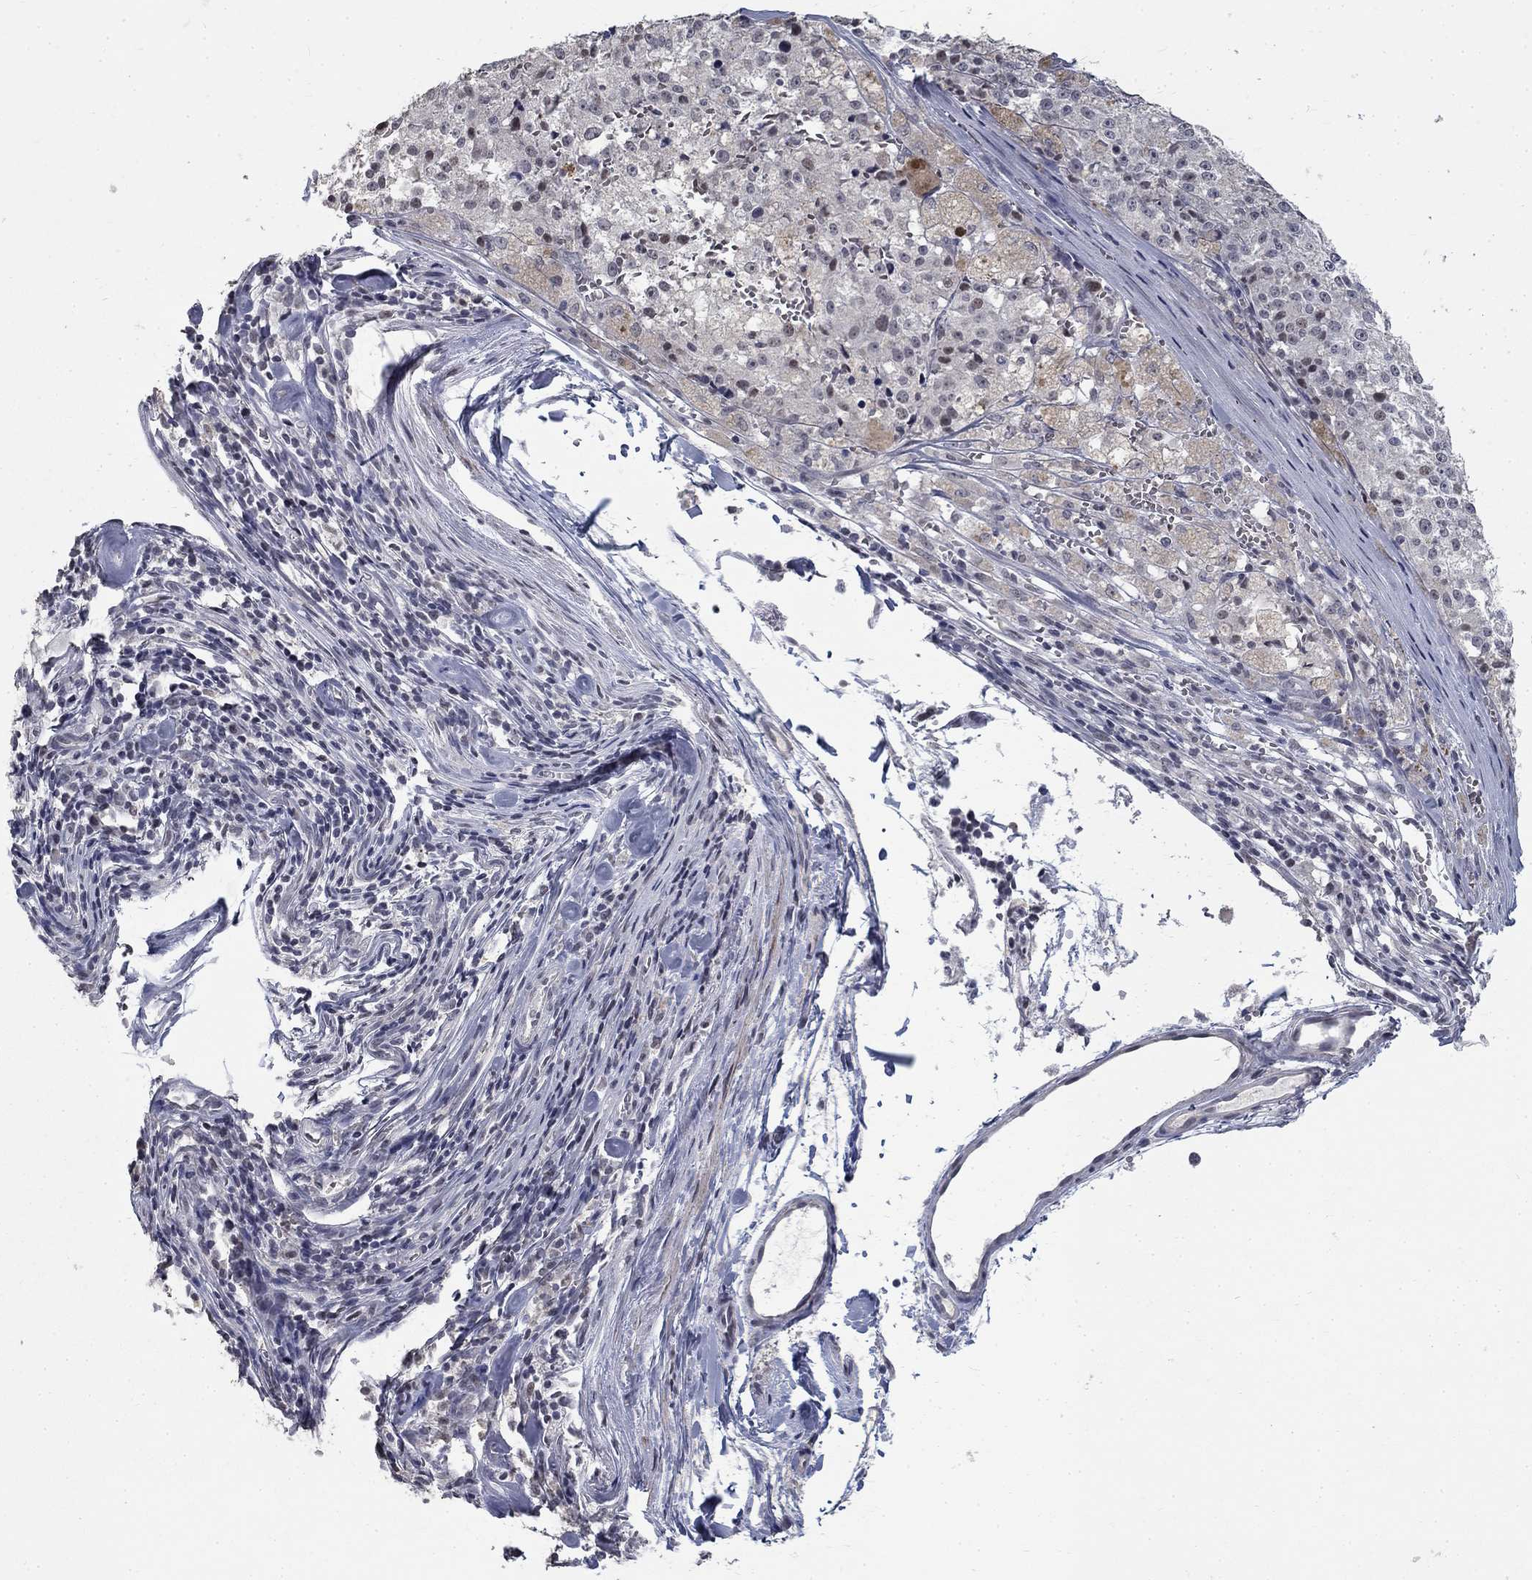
{"staining": {"intensity": "negative", "quantity": "none", "location": "none"}, "tissue": "melanoma", "cell_type": "Tumor cells", "image_type": "cancer", "snomed": [{"axis": "morphology", "description": "Malignant melanoma, Metastatic site"}, {"axis": "topography", "description": "Lymph node"}], "caption": "DAB (3,3'-diaminobenzidine) immunohistochemical staining of malignant melanoma (metastatic site) reveals no significant positivity in tumor cells.", "gene": "SPATA33", "patient": {"sex": "female", "age": 64}}